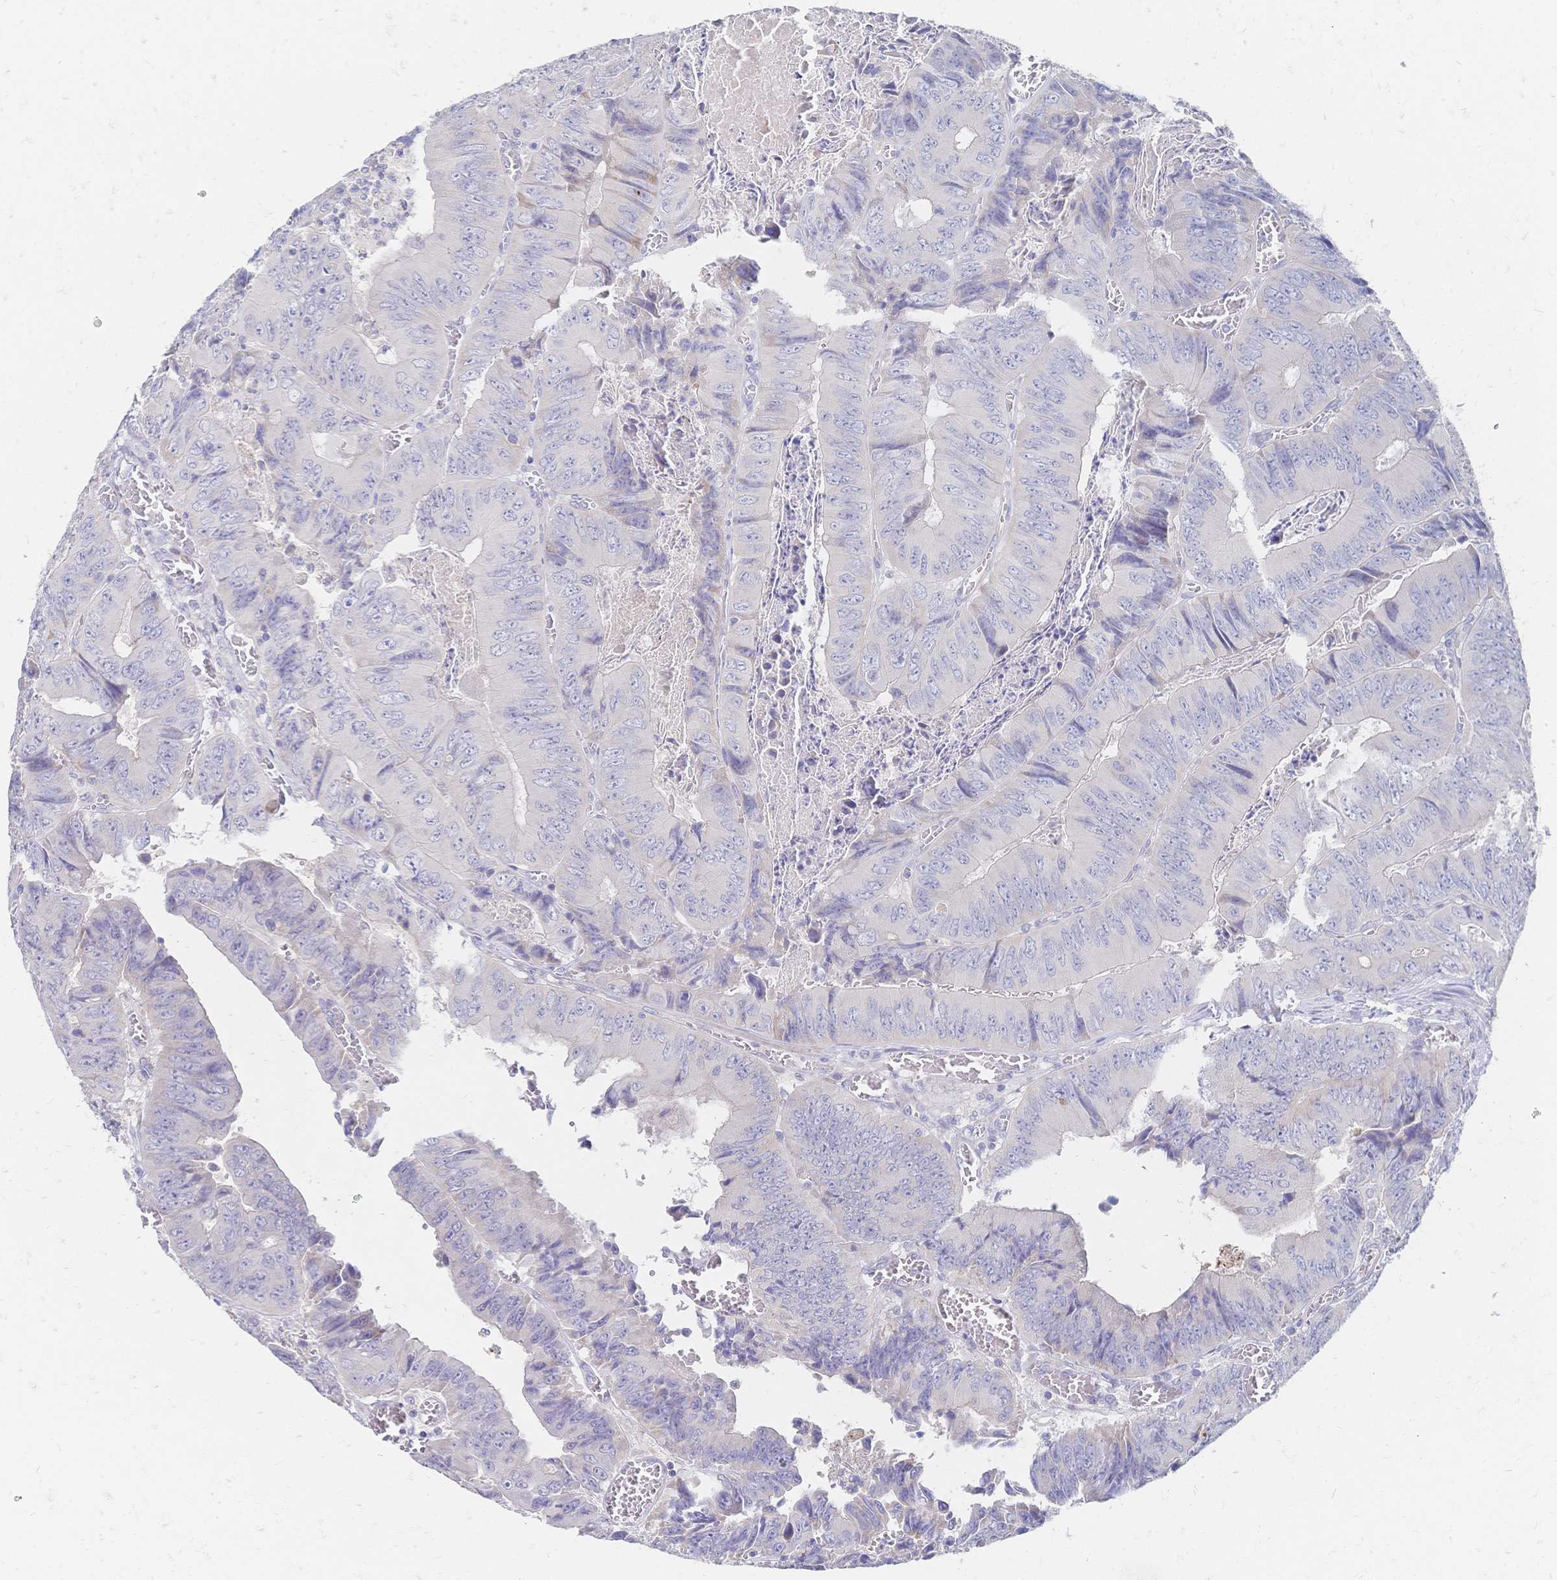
{"staining": {"intensity": "negative", "quantity": "none", "location": "none"}, "tissue": "colorectal cancer", "cell_type": "Tumor cells", "image_type": "cancer", "snomed": [{"axis": "morphology", "description": "Adenocarcinoma, NOS"}, {"axis": "topography", "description": "Colon"}], "caption": "A histopathology image of human colorectal cancer is negative for staining in tumor cells.", "gene": "VWC2L", "patient": {"sex": "female", "age": 84}}